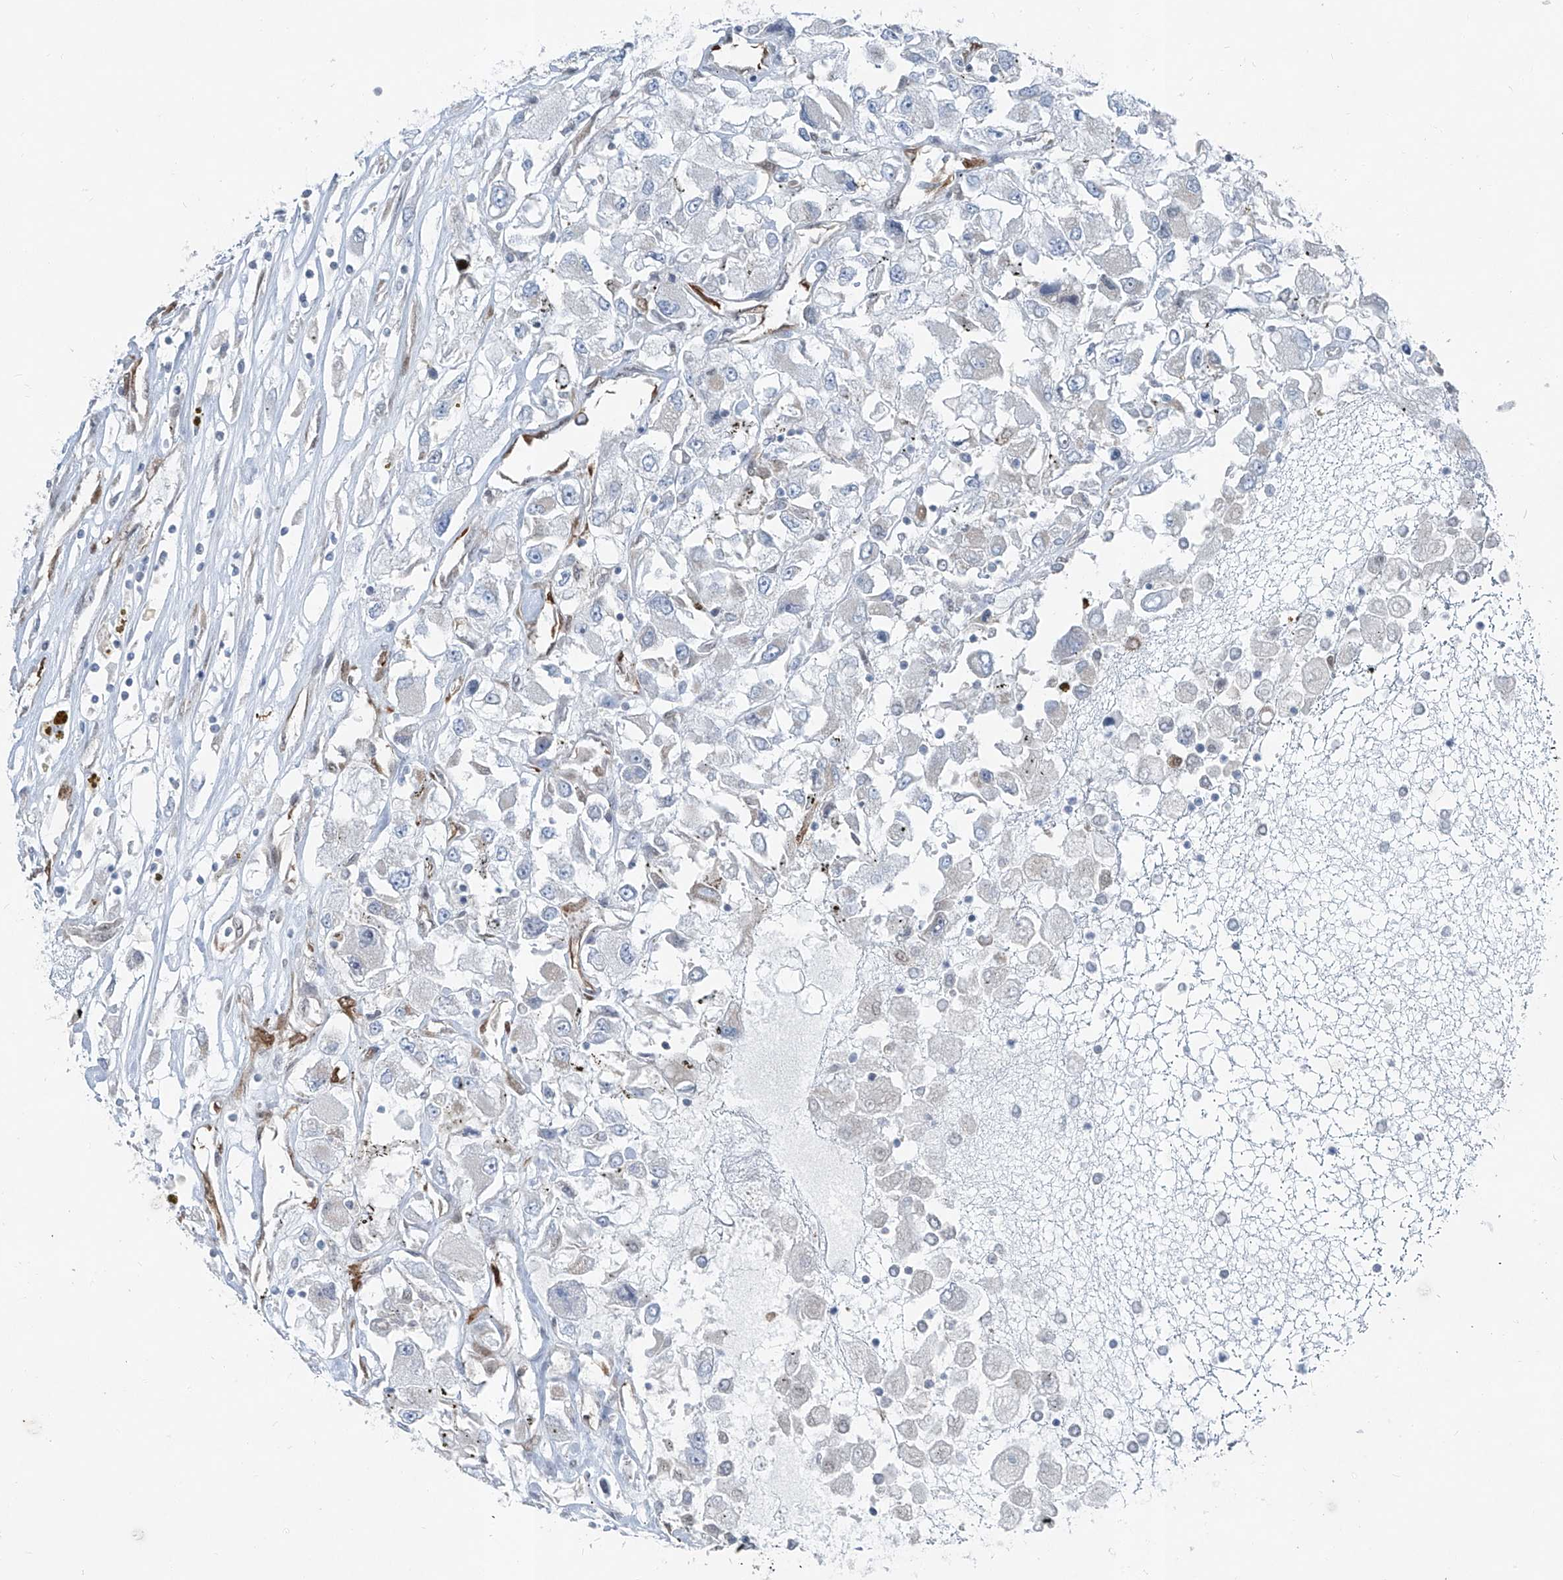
{"staining": {"intensity": "negative", "quantity": "none", "location": "none"}, "tissue": "renal cancer", "cell_type": "Tumor cells", "image_type": "cancer", "snomed": [{"axis": "morphology", "description": "Adenocarcinoma, NOS"}, {"axis": "topography", "description": "Kidney"}], "caption": "The micrograph reveals no staining of tumor cells in renal cancer (adenocarcinoma).", "gene": "DYRK1B", "patient": {"sex": "female", "age": 52}}